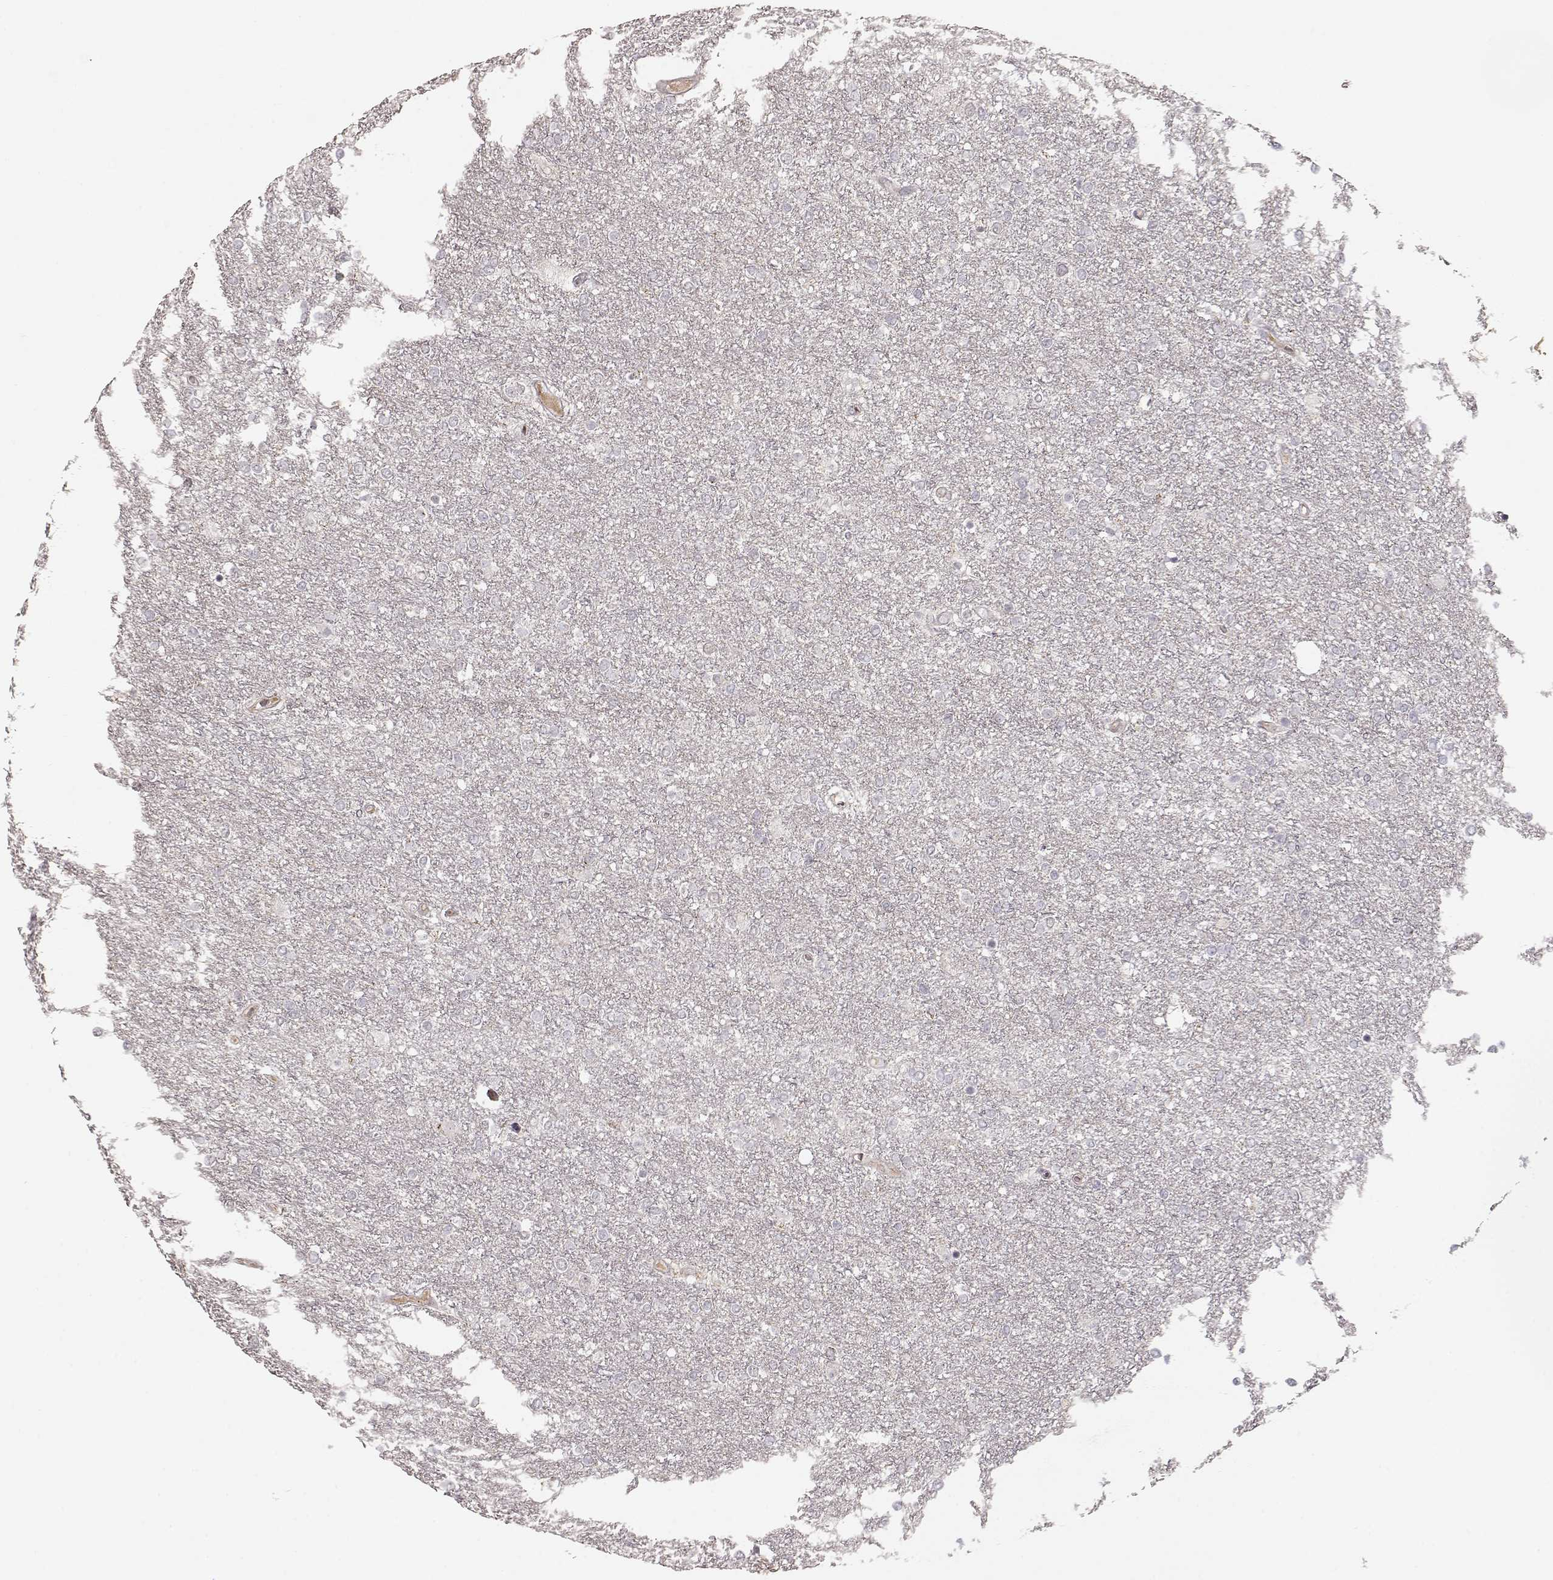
{"staining": {"intensity": "negative", "quantity": "none", "location": "none"}, "tissue": "glioma", "cell_type": "Tumor cells", "image_type": "cancer", "snomed": [{"axis": "morphology", "description": "Glioma, malignant, High grade"}, {"axis": "topography", "description": "Brain"}], "caption": "There is no significant staining in tumor cells of high-grade glioma (malignant).", "gene": "PNMT", "patient": {"sex": "female", "age": 61}}